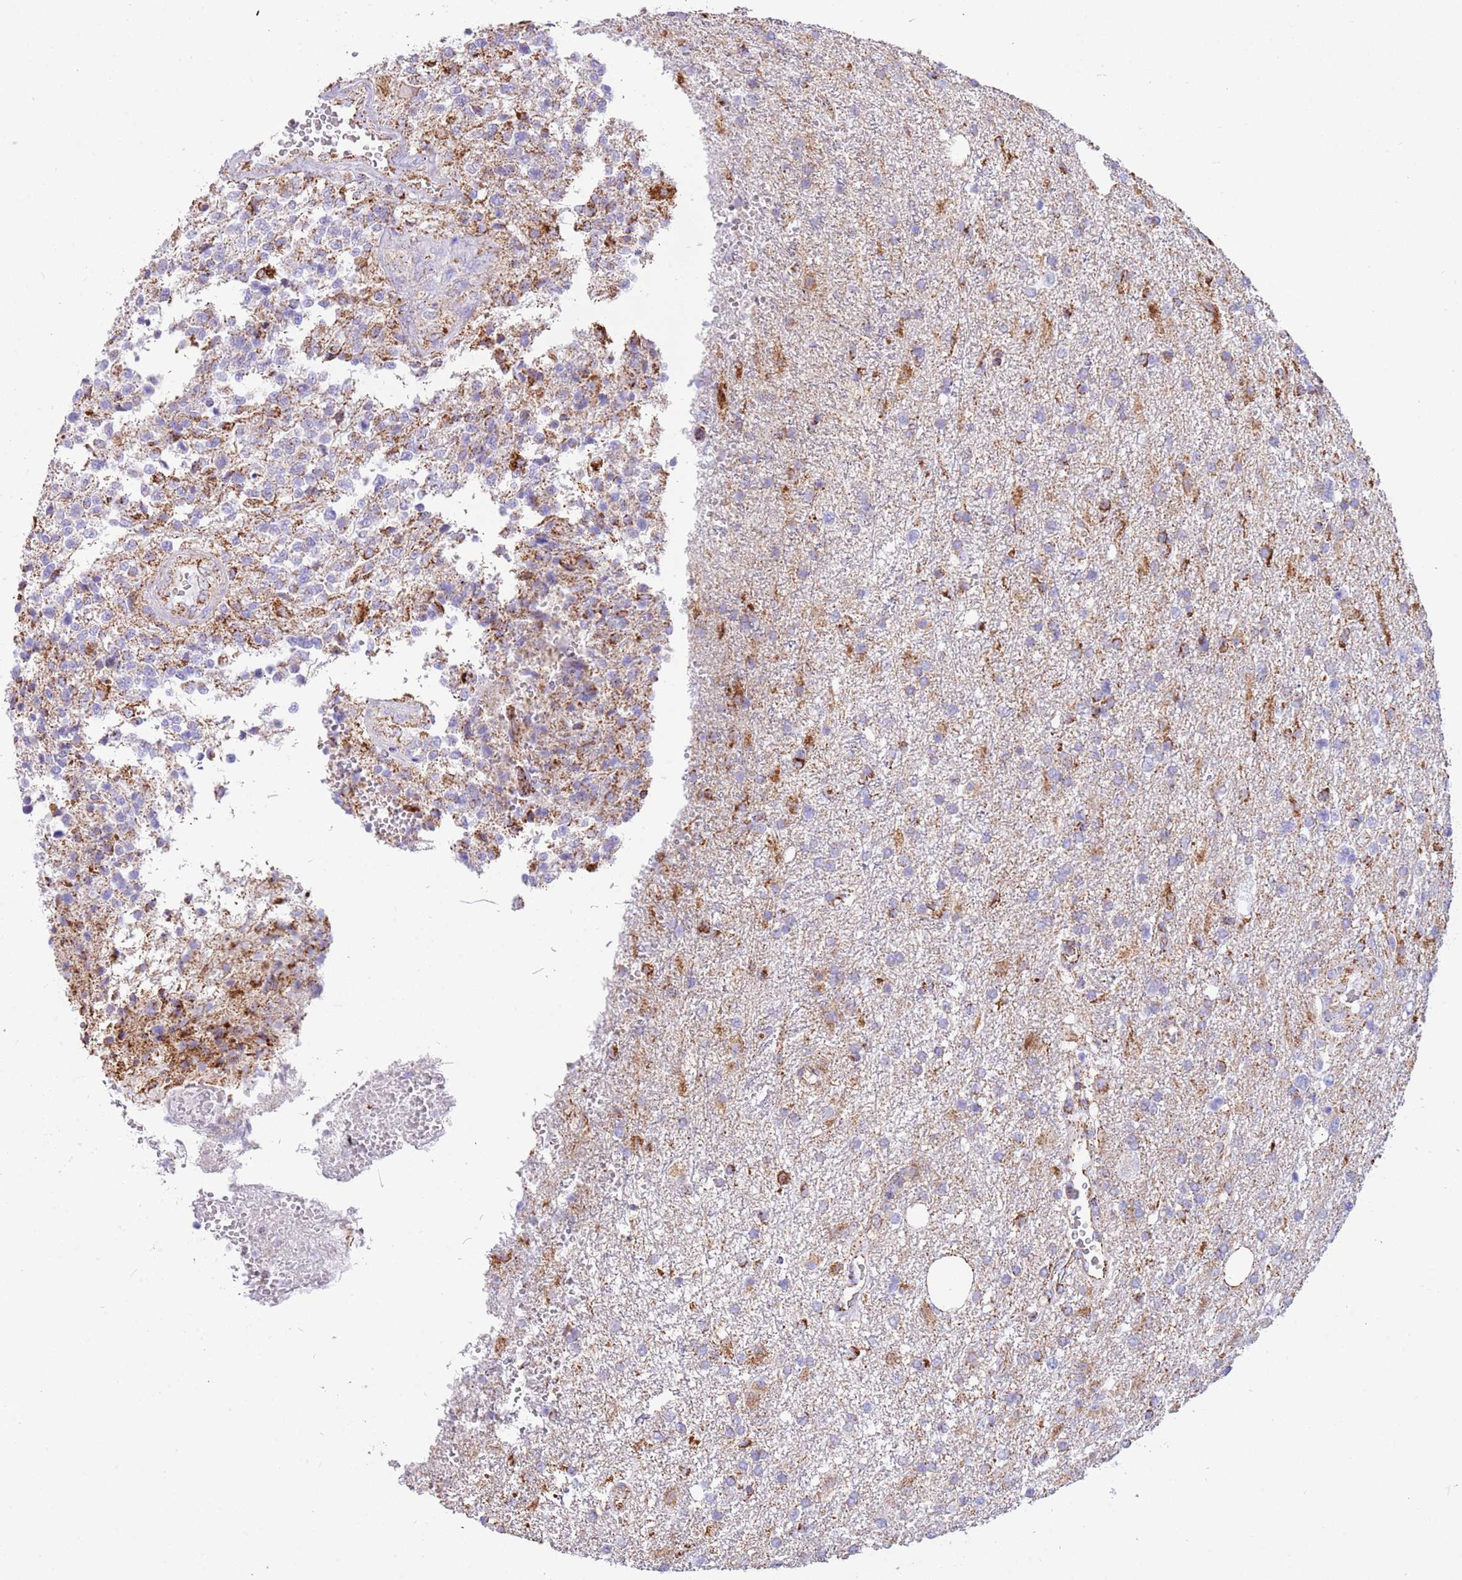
{"staining": {"intensity": "moderate", "quantity": "<25%", "location": "cytoplasmic/membranous"}, "tissue": "glioma", "cell_type": "Tumor cells", "image_type": "cancer", "snomed": [{"axis": "morphology", "description": "Glioma, malignant, High grade"}, {"axis": "topography", "description": "Brain"}], "caption": "Human glioma stained for a protein (brown) shows moderate cytoplasmic/membranous positive expression in approximately <25% of tumor cells.", "gene": "SUCLG2", "patient": {"sex": "male", "age": 56}}